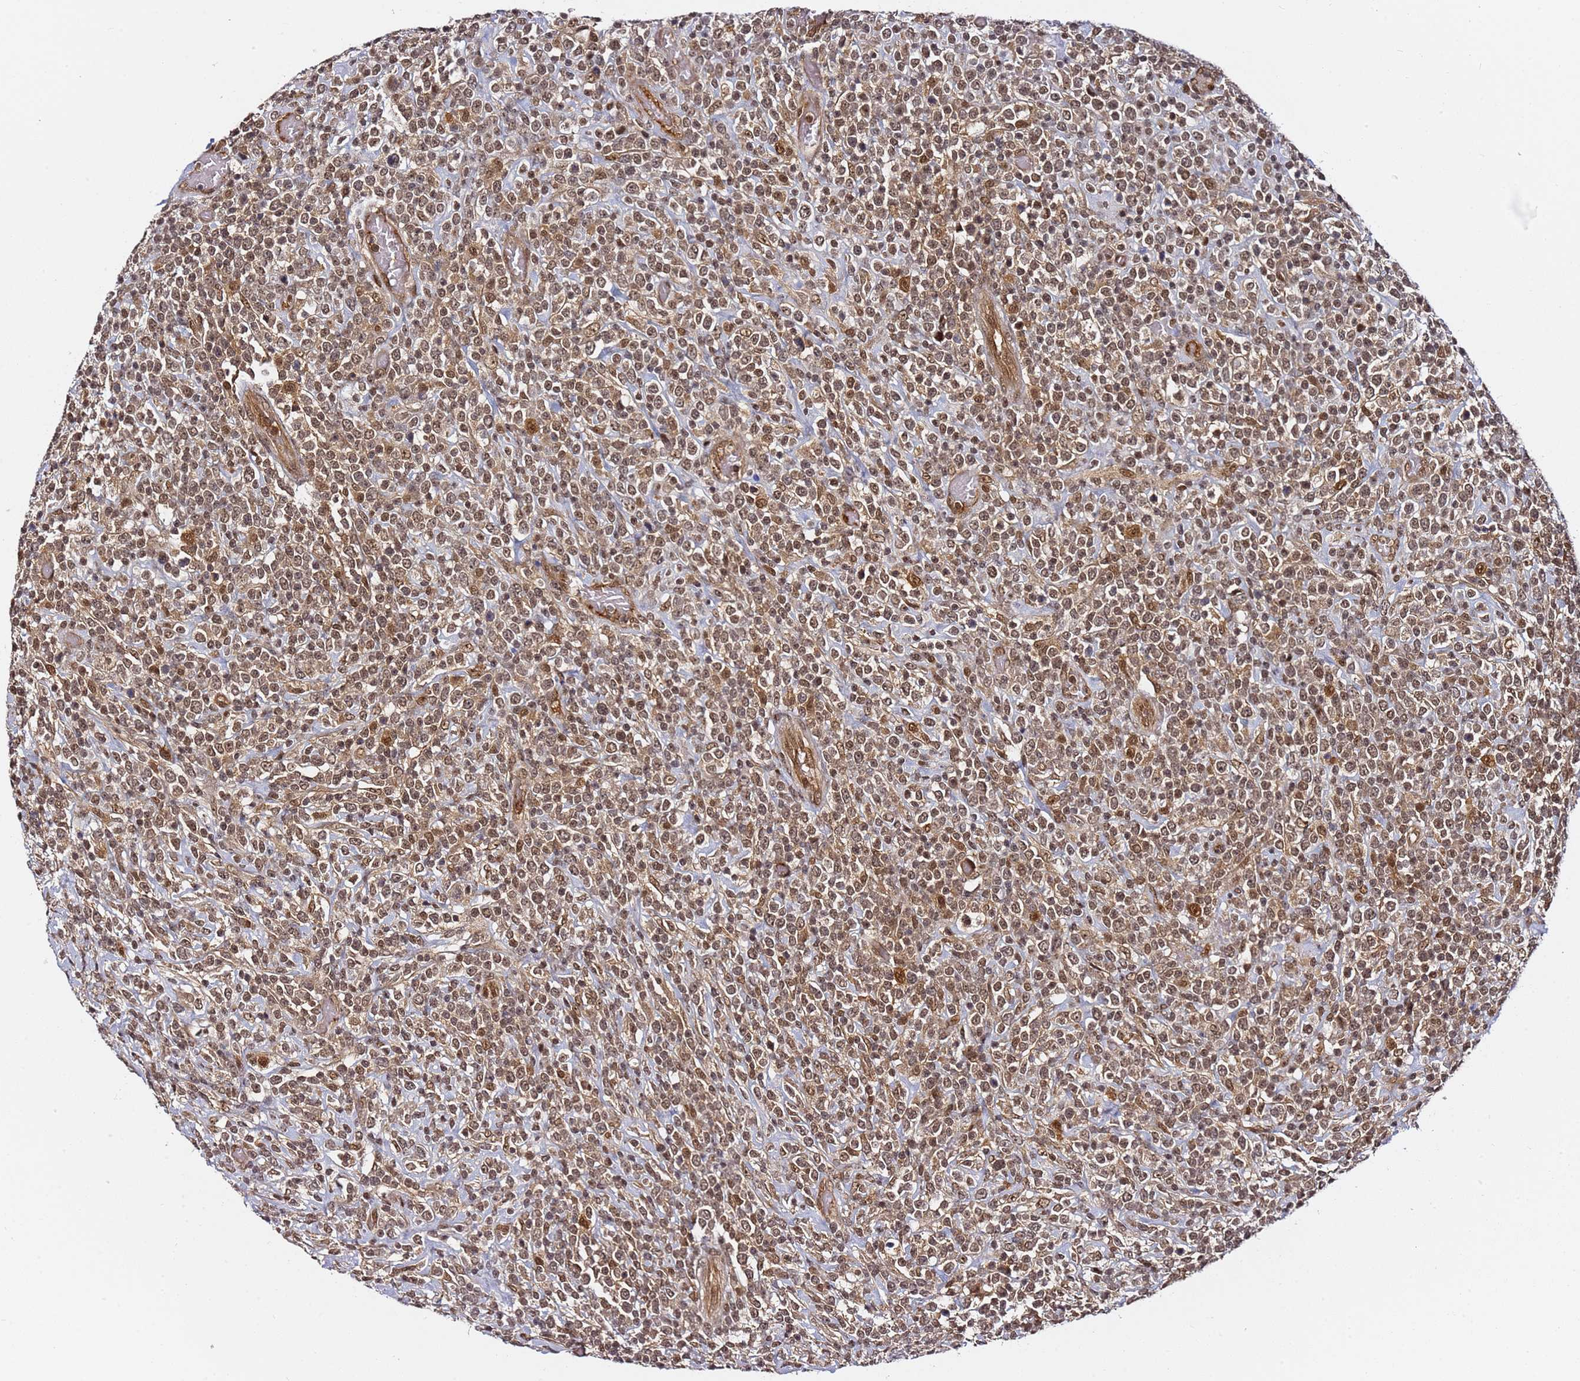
{"staining": {"intensity": "moderate", "quantity": ">75%", "location": "nuclear"}, "tissue": "lymphoma", "cell_type": "Tumor cells", "image_type": "cancer", "snomed": [{"axis": "morphology", "description": "Malignant lymphoma, non-Hodgkin's type, High grade"}, {"axis": "topography", "description": "Colon"}], "caption": "Immunohistochemical staining of malignant lymphoma, non-Hodgkin's type (high-grade) shows medium levels of moderate nuclear expression in about >75% of tumor cells.", "gene": "RGS18", "patient": {"sex": "female", "age": 53}}